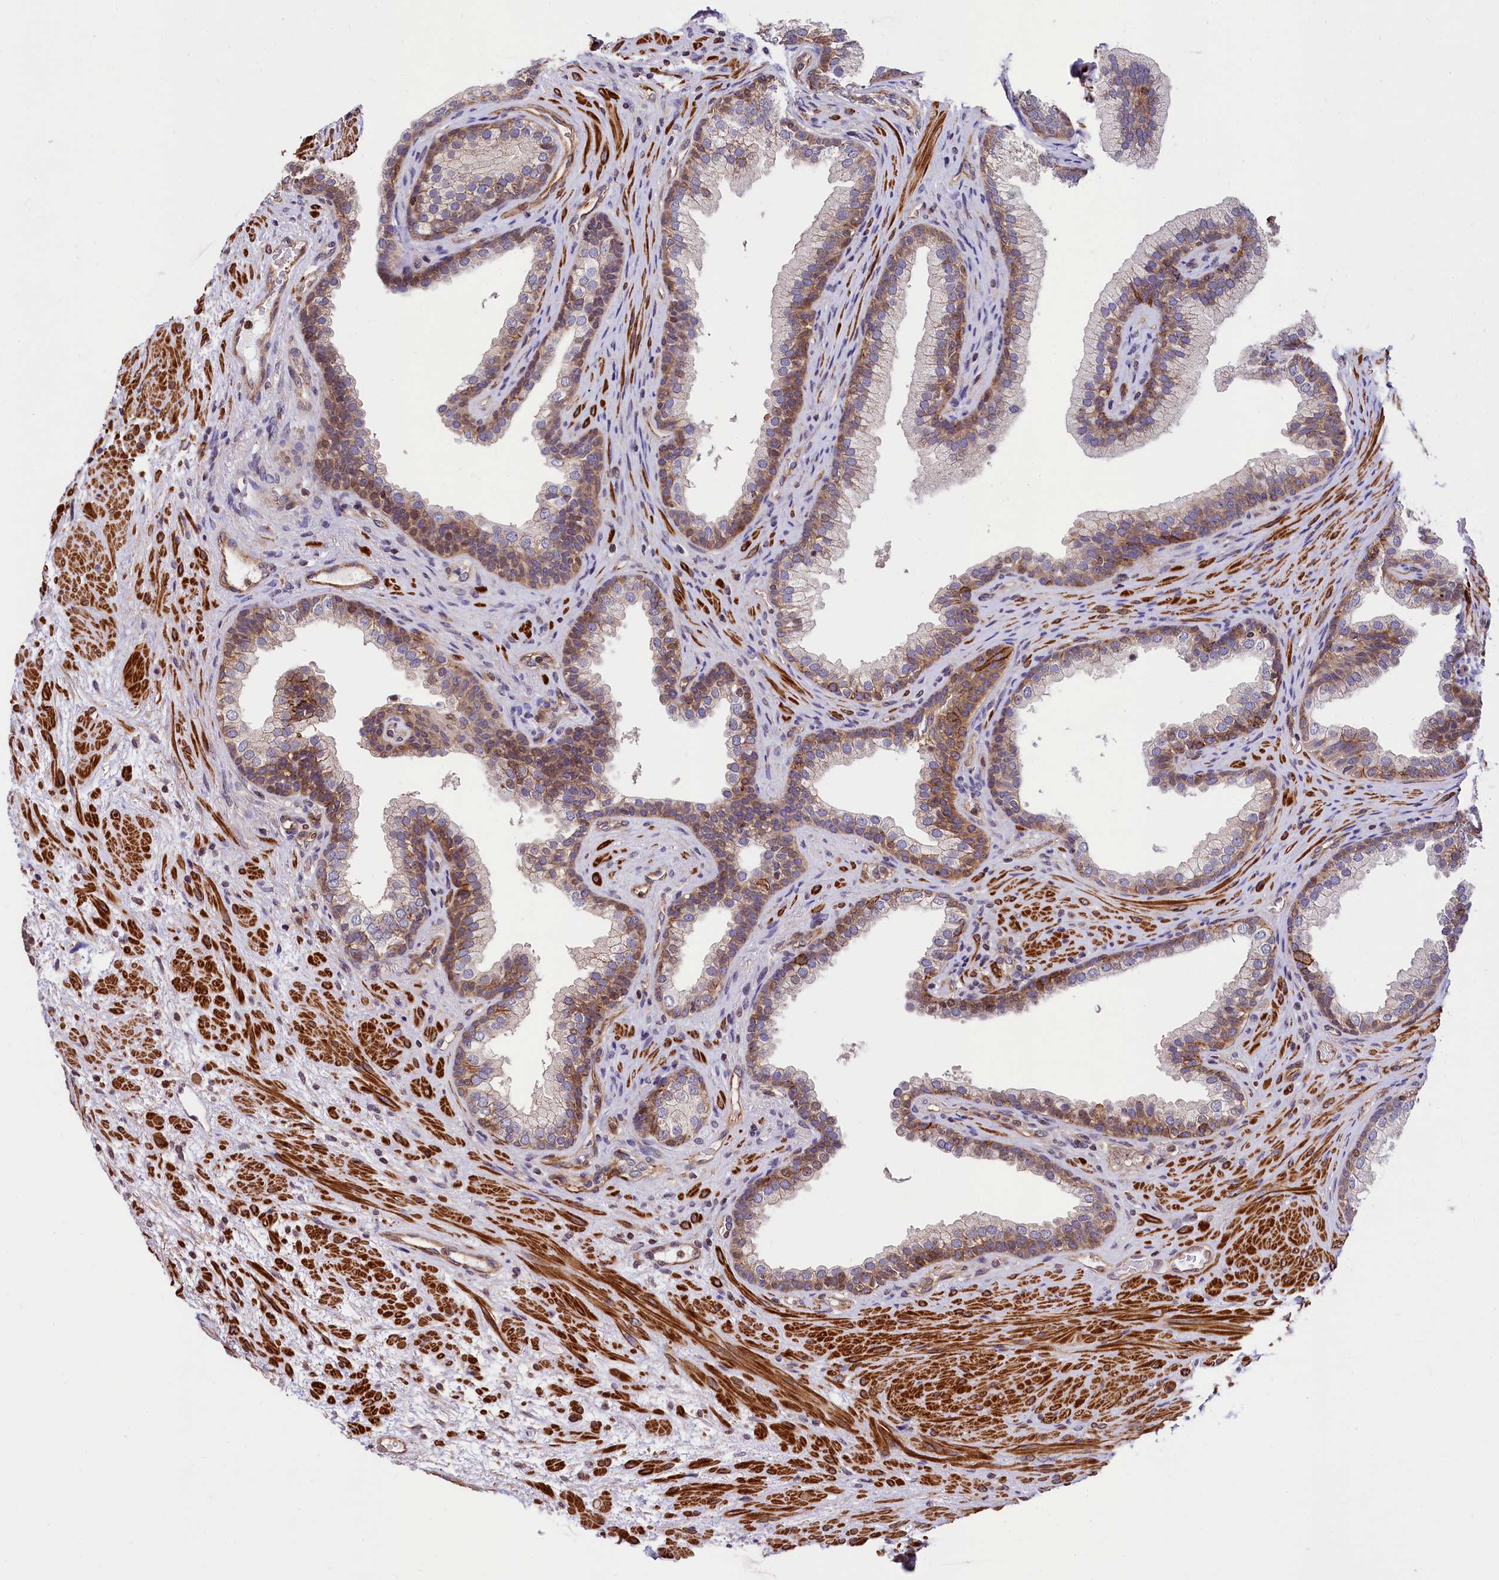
{"staining": {"intensity": "moderate", "quantity": "<25%", "location": "cytoplasmic/membranous,nuclear"}, "tissue": "prostate", "cell_type": "Glandular cells", "image_type": "normal", "snomed": [{"axis": "morphology", "description": "Normal tissue, NOS"}, {"axis": "topography", "description": "Prostate"}], "caption": "DAB (3,3'-diaminobenzidine) immunohistochemical staining of normal human prostate displays moderate cytoplasmic/membranous,nuclear protein staining in approximately <25% of glandular cells.", "gene": "ZNF2", "patient": {"sex": "male", "age": 76}}